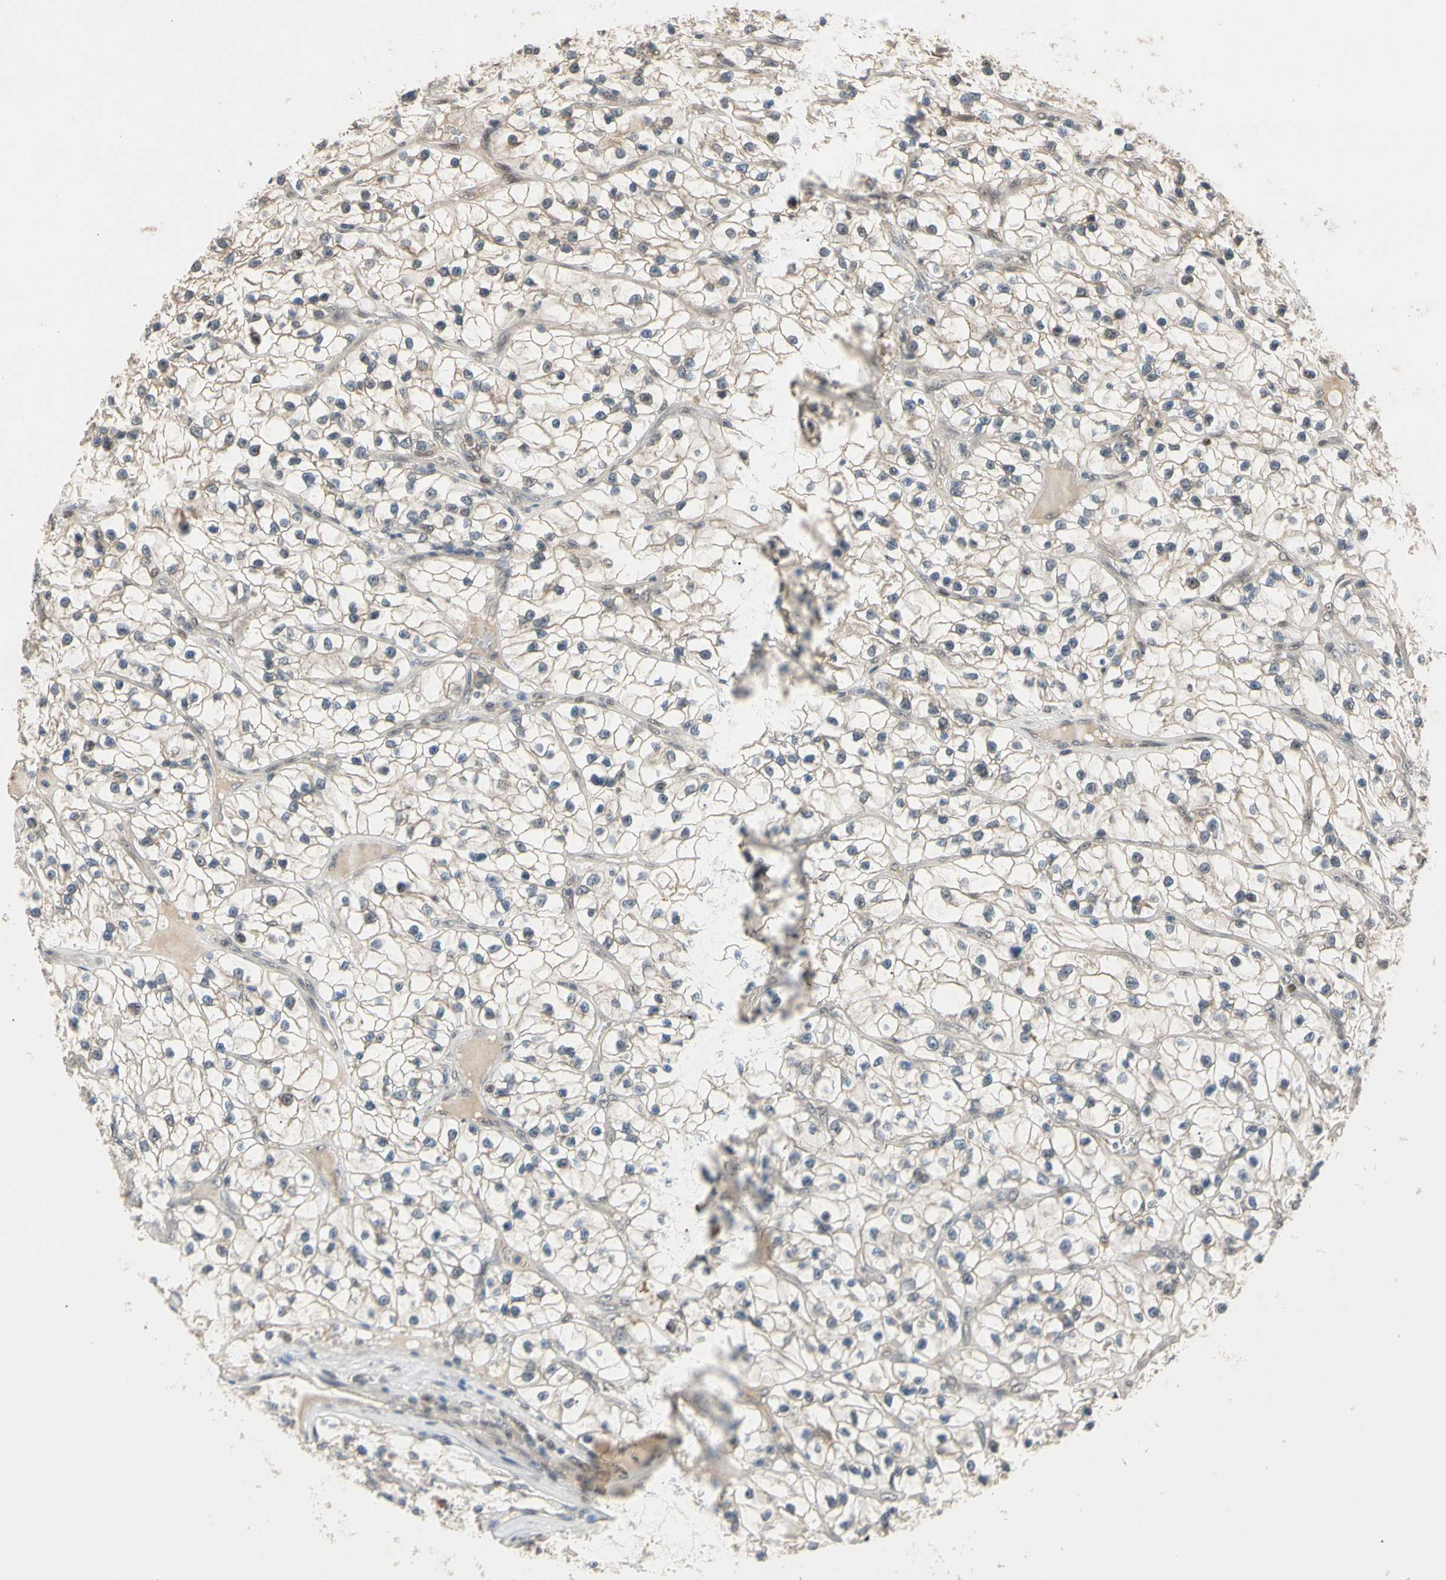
{"staining": {"intensity": "weak", "quantity": "<25%", "location": "cytoplasmic/membranous"}, "tissue": "renal cancer", "cell_type": "Tumor cells", "image_type": "cancer", "snomed": [{"axis": "morphology", "description": "Adenocarcinoma, NOS"}, {"axis": "topography", "description": "Kidney"}], "caption": "Immunohistochemistry (IHC) of human renal cancer shows no positivity in tumor cells.", "gene": "RIOX2", "patient": {"sex": "female", "age": 57}}